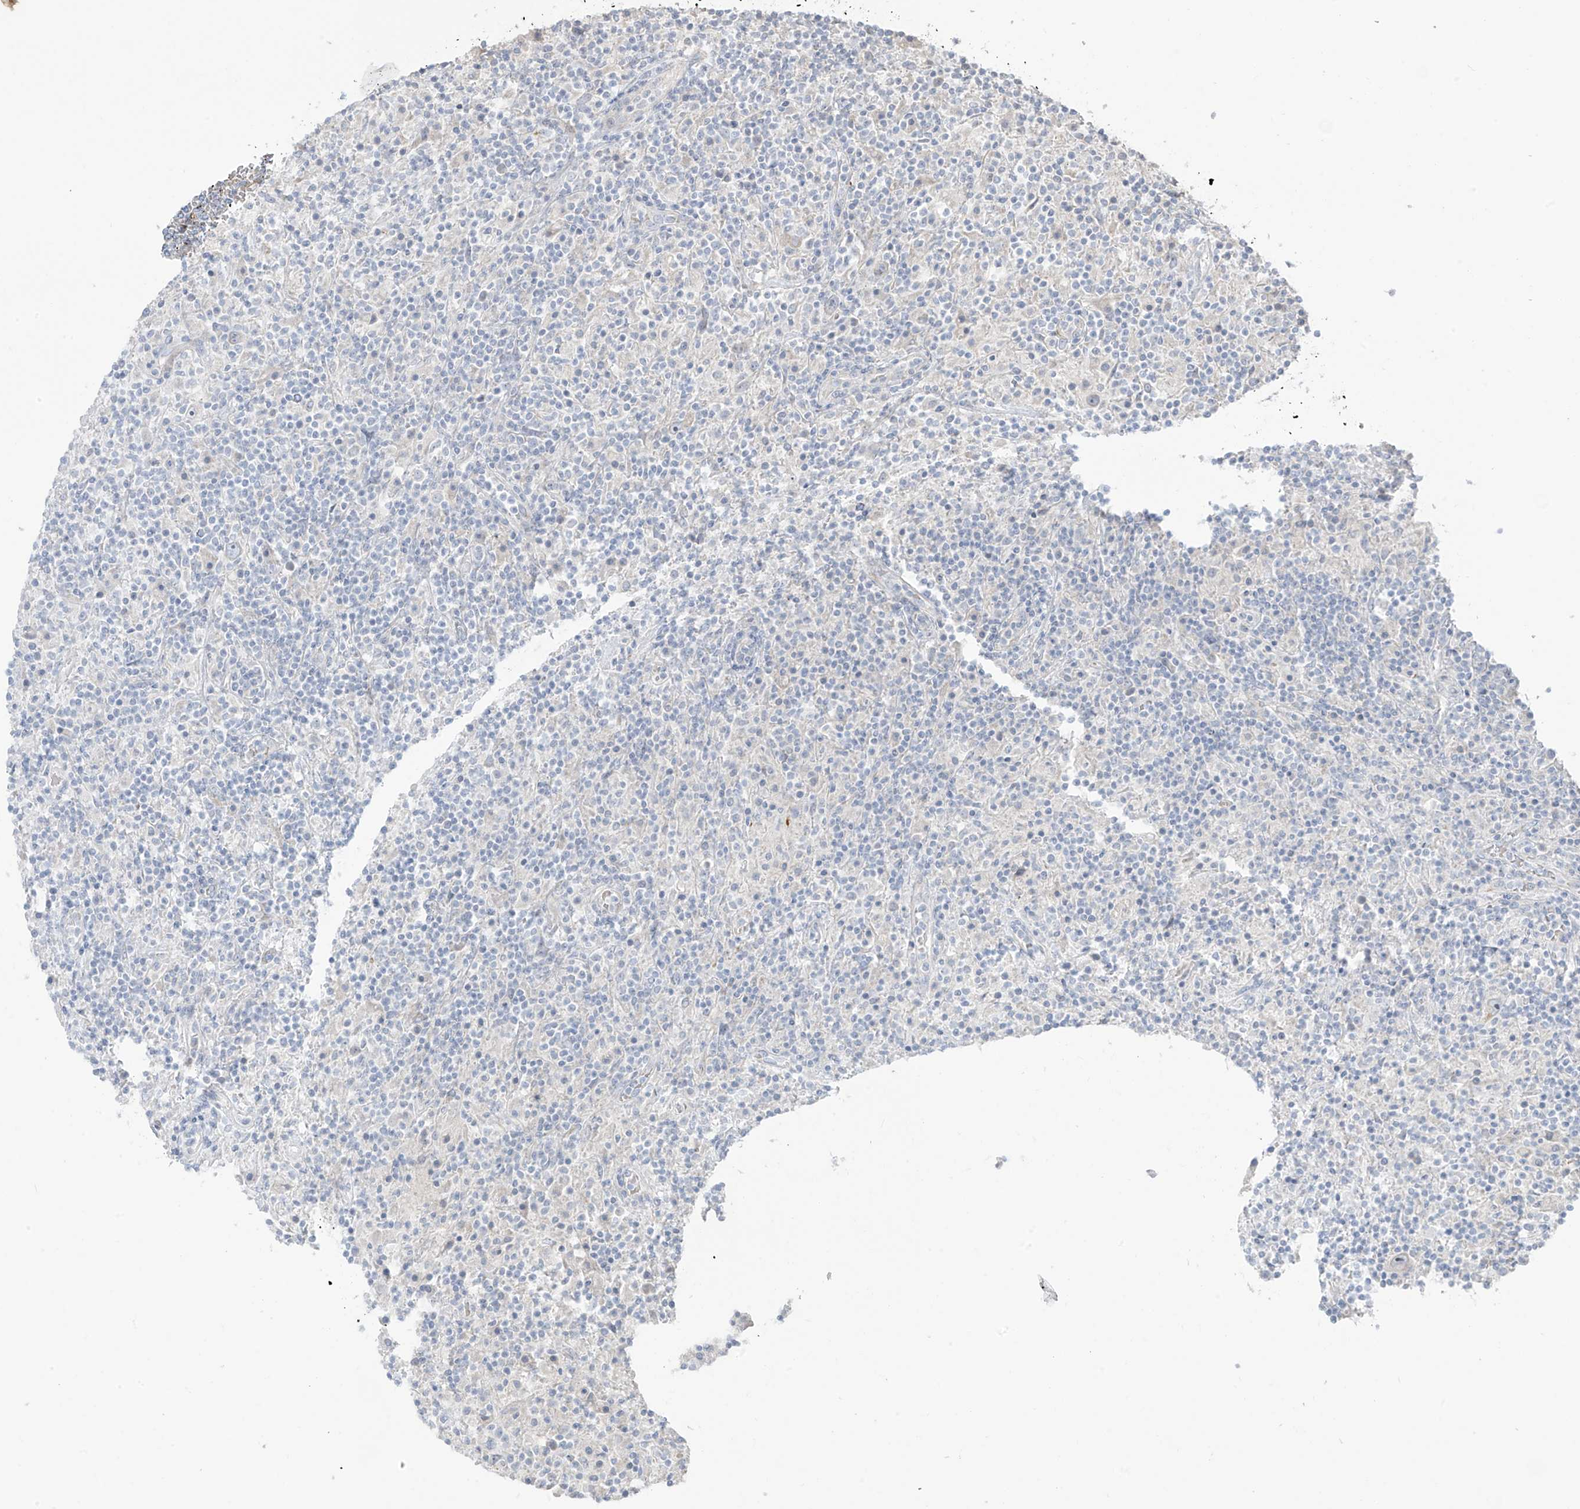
{"staining": {"intensity": "negative", "quantity": "none", "location": "none"}, "tissue": "lymphoma", "cell_type": "Tumor cells", "image_type": "cancer", "snomed": [{"axis": "morphology", "description": "Hodgkin's disease, NOS"}, {"axis": "topography", "description": "Lymph node"}], "caption": "The histopathology image displays no significant positivity in tumor cells of Hodgkin's disease. (DAB (3,3'-diaminobenzidine) IHC visualized using brightfield microscopy, high magnification).", "gene": "DCDC2", "patient": {"sex": "male", "age": 70}}